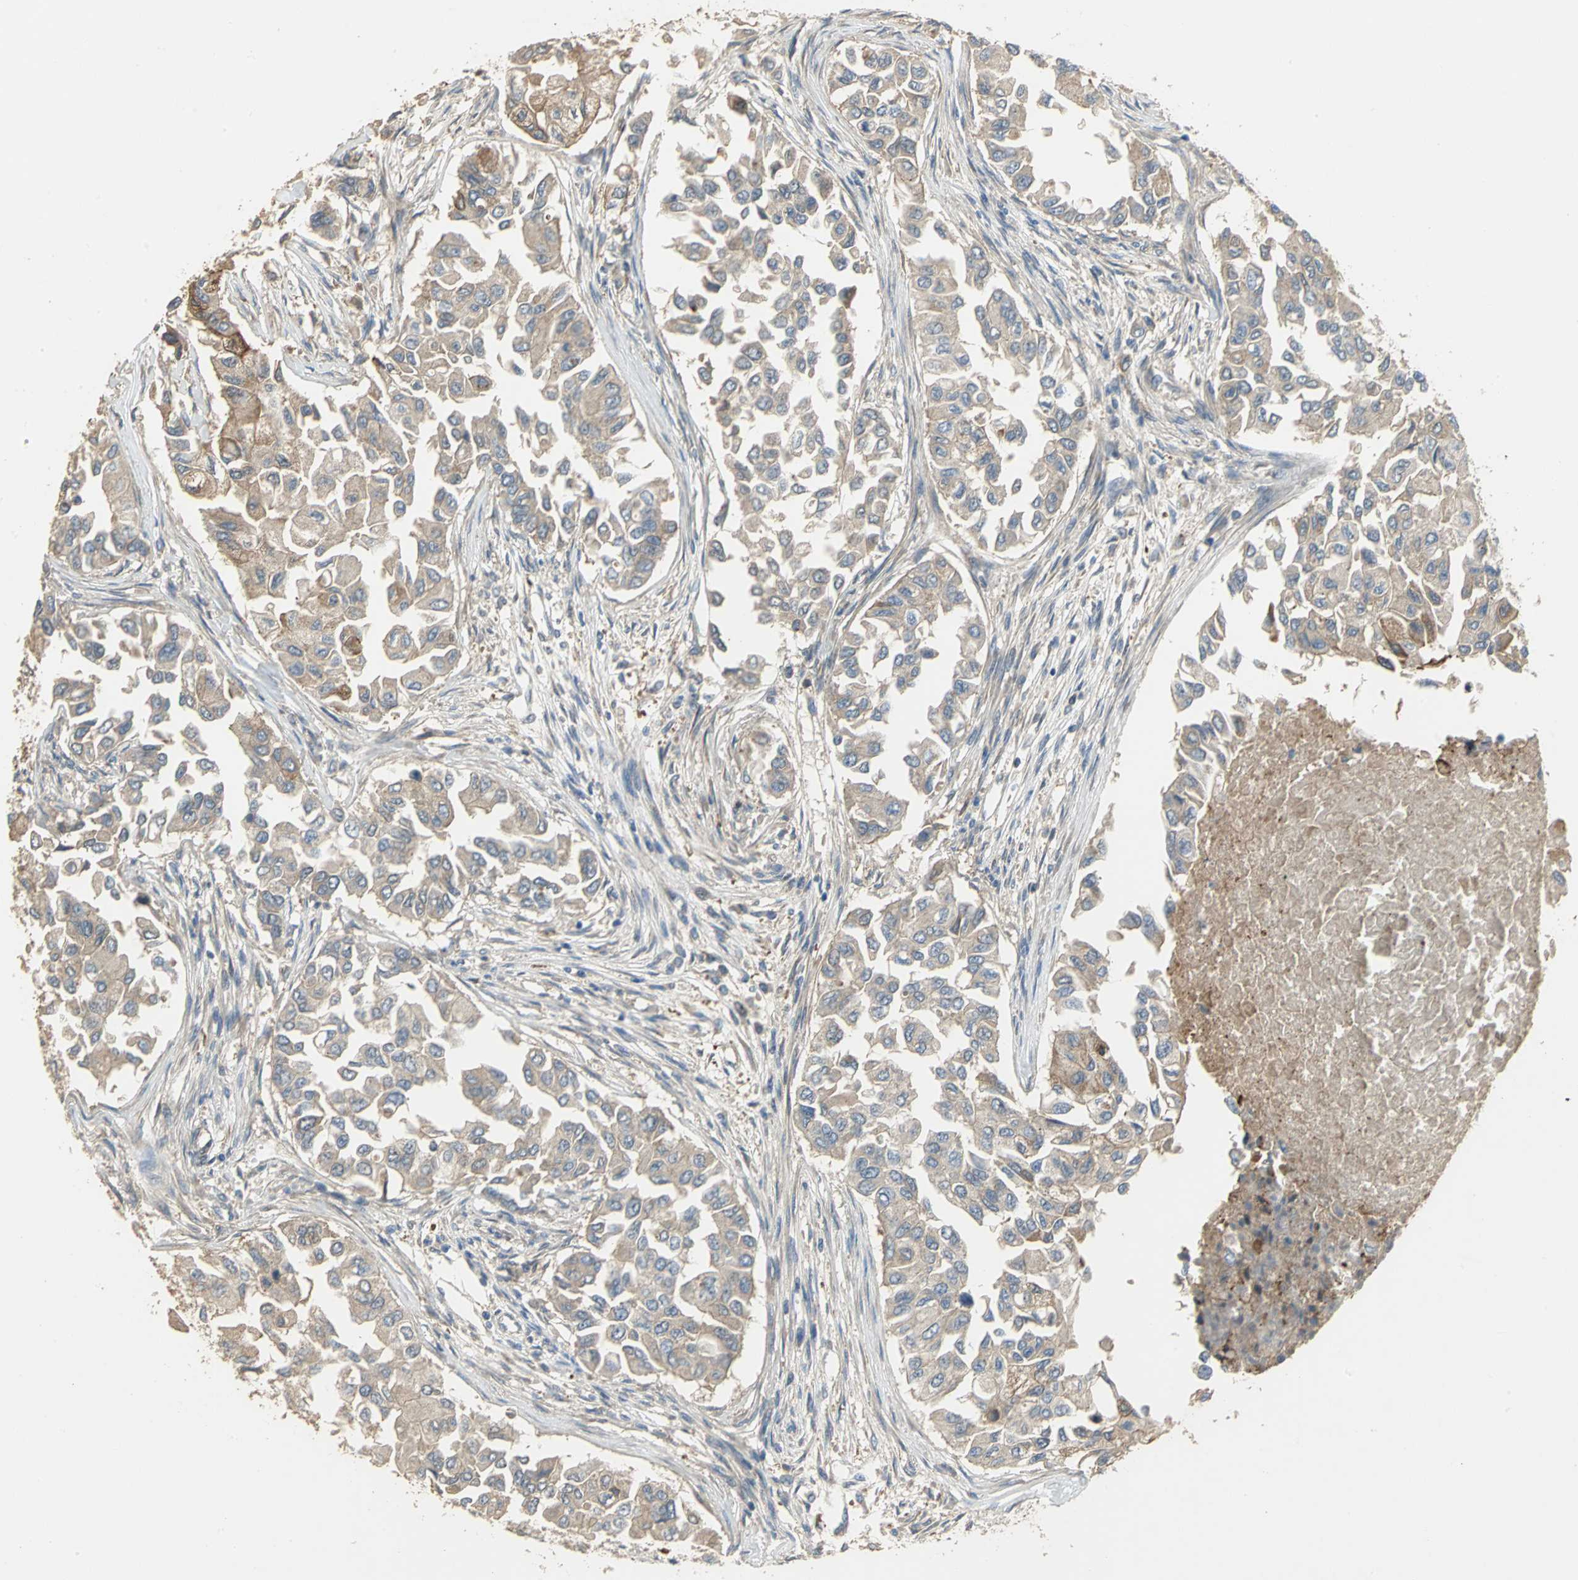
{"staining": {"intensity": "weak", "quantity": ">75%", "location": "cytoplasmic/membranous"}, "tissue": "breast cancer", "cell_type": "Tumor cells", "image_type": "cancer", "snomed": [{"axis": "morphology", "description": "Normal tissue, NOS"}, {"axis": "morphology", "description": "Duct carcinoma"}, {"axis": "topography", "description": "Breast"}], "caption": "Approximately >75% of tumor cells in breast cancer reveal weak cytoplasmic/membranous protein expression as visualized by brown immunohistochemical staining.", "gene": "MET", "patient": {"sex": "female", "age": 49}}